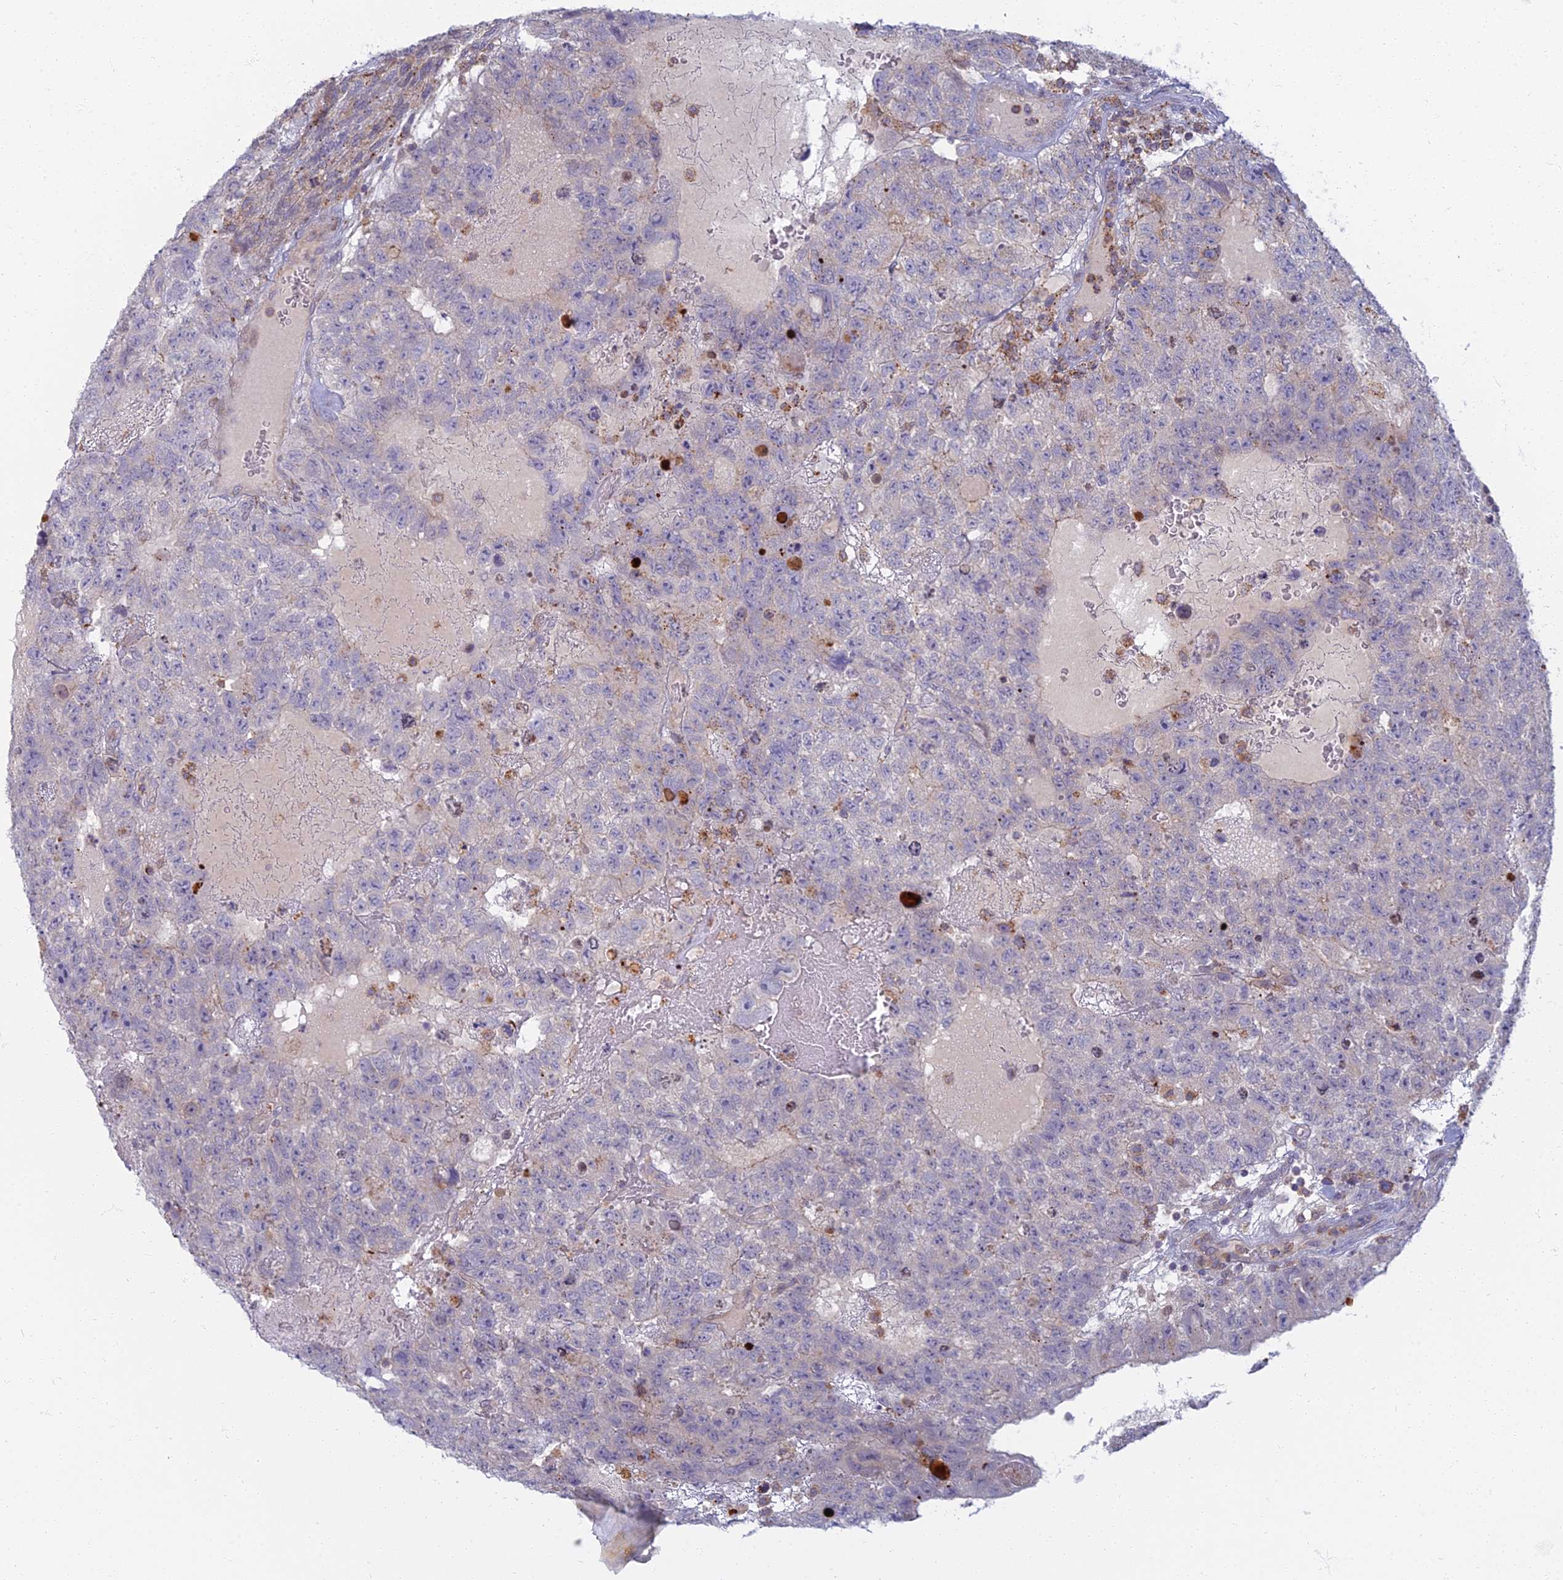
{"staining": {"intensity": "negative", "quantity": "none", "location": "none"}, "tissue": "testis cancer", "cell_type": "Tumor cells", "image_type": "cancer", "snomed": [{"axis": "morphology", "description": "Carcinoma, Embryonal, NOS"}, {"axis": "topography", "description": "Testis"}], "caption": "A histopathology image of human testis embryonal carcinoma is negative for staining in tumor cells.", "gene": "CHMP4B", "patient": {"sex": "male", "age": 26}}